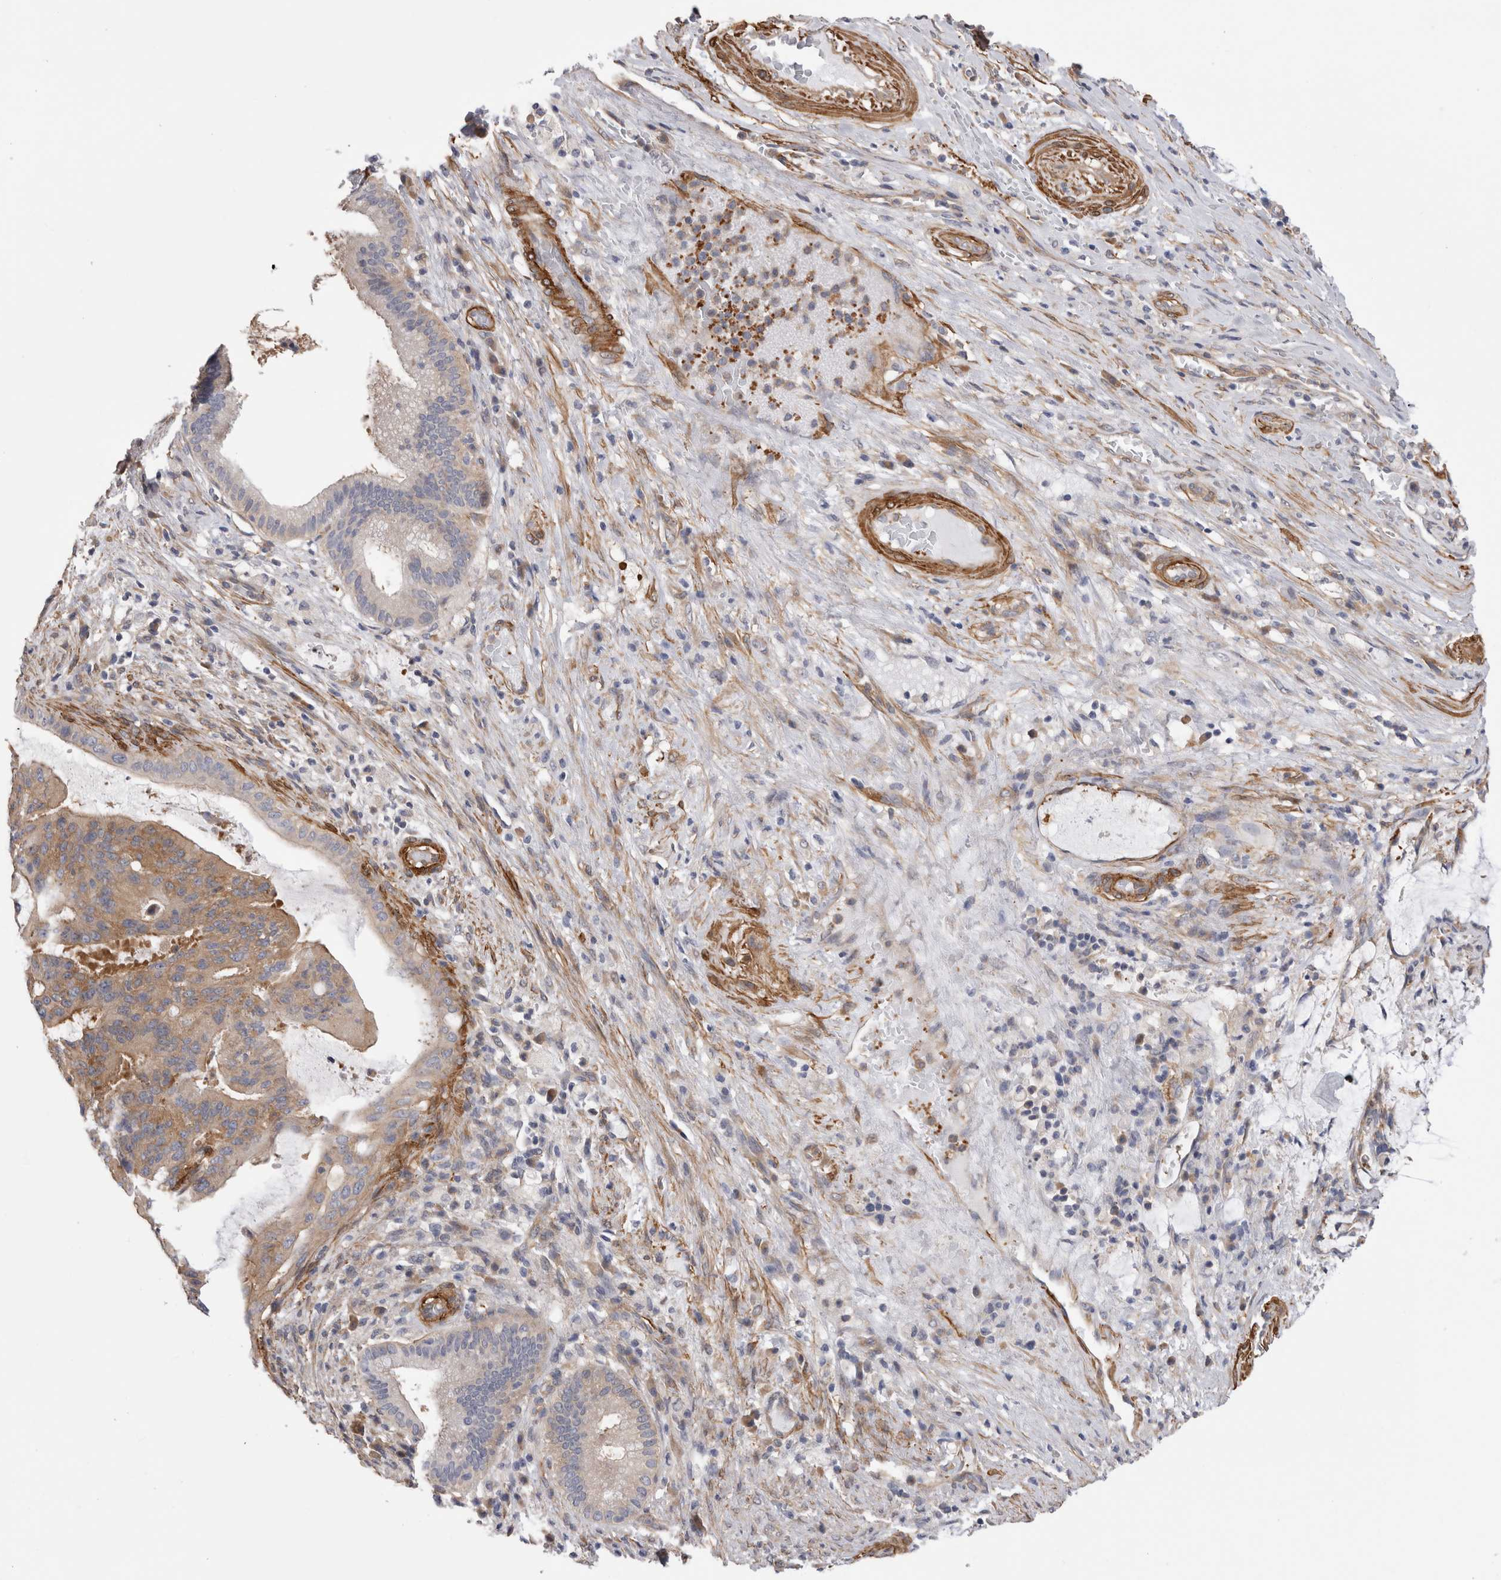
{"staining": {"intensity": "moderate", "quantity": ">75%", "location": "cytoplasmic/membranous"}, "tissue": "liver cancer", "cell_type": "Tumor cells", "image_type": "cancer", "snomed": [{"axis": "morphology", "description": "Normal tissue, NOS"}, {"axis": "morphology", "description": "Cholangiocarcinoma"}, {"axis": "topography", "description": "Liver"}, {"axis": "topography", "description": "Peripheral nerve tissue"}], "caption": "High-power microscopy captured an immunohistochemistry histopathology image of liver cancer (cholangiocarcinoma), revealing moderate cytoplasmic/membranous expression in about >75% of tumor cells.", "gene": "EPRS1", "patient": {"sex": "female", "age": 73}}